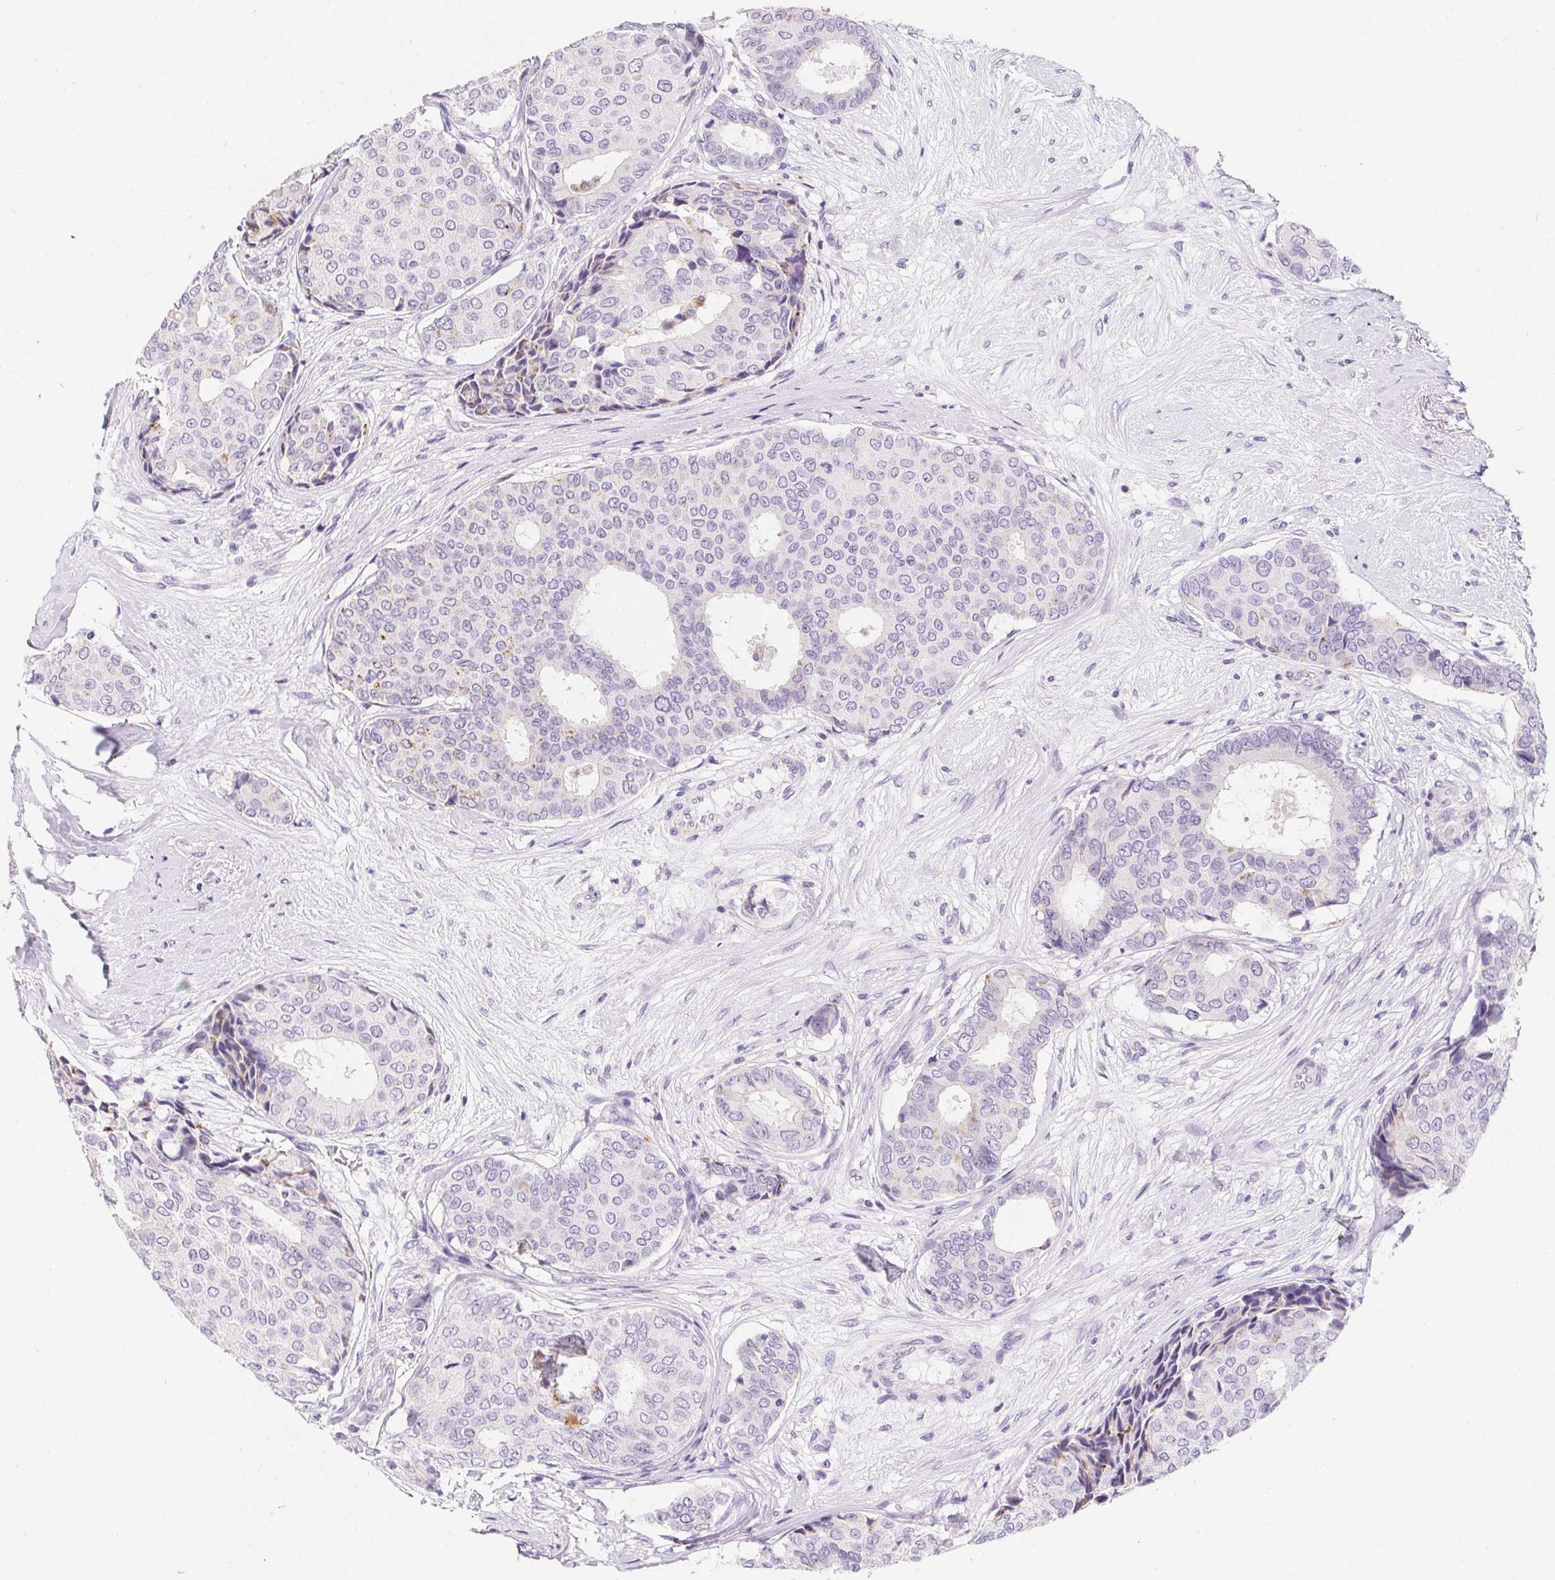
{"staining": {"intensity": "negative", "quantity": "none", "location": "none"}, "tissue": "breast cancer", "cell_type": "Tumor cells", "image_type": "cancer", "snomed": [{"axis": "morphology", "description": "Duct carcinoma"}, {"axis": "topography", "description": "Breast"}], "caption": "Immunohistochemistry (IHC) of breast intraductal carcinoma shows no staining in tumor cells.", "gene": "AQP5", "patient": {"sex": "female", "age": 75}}